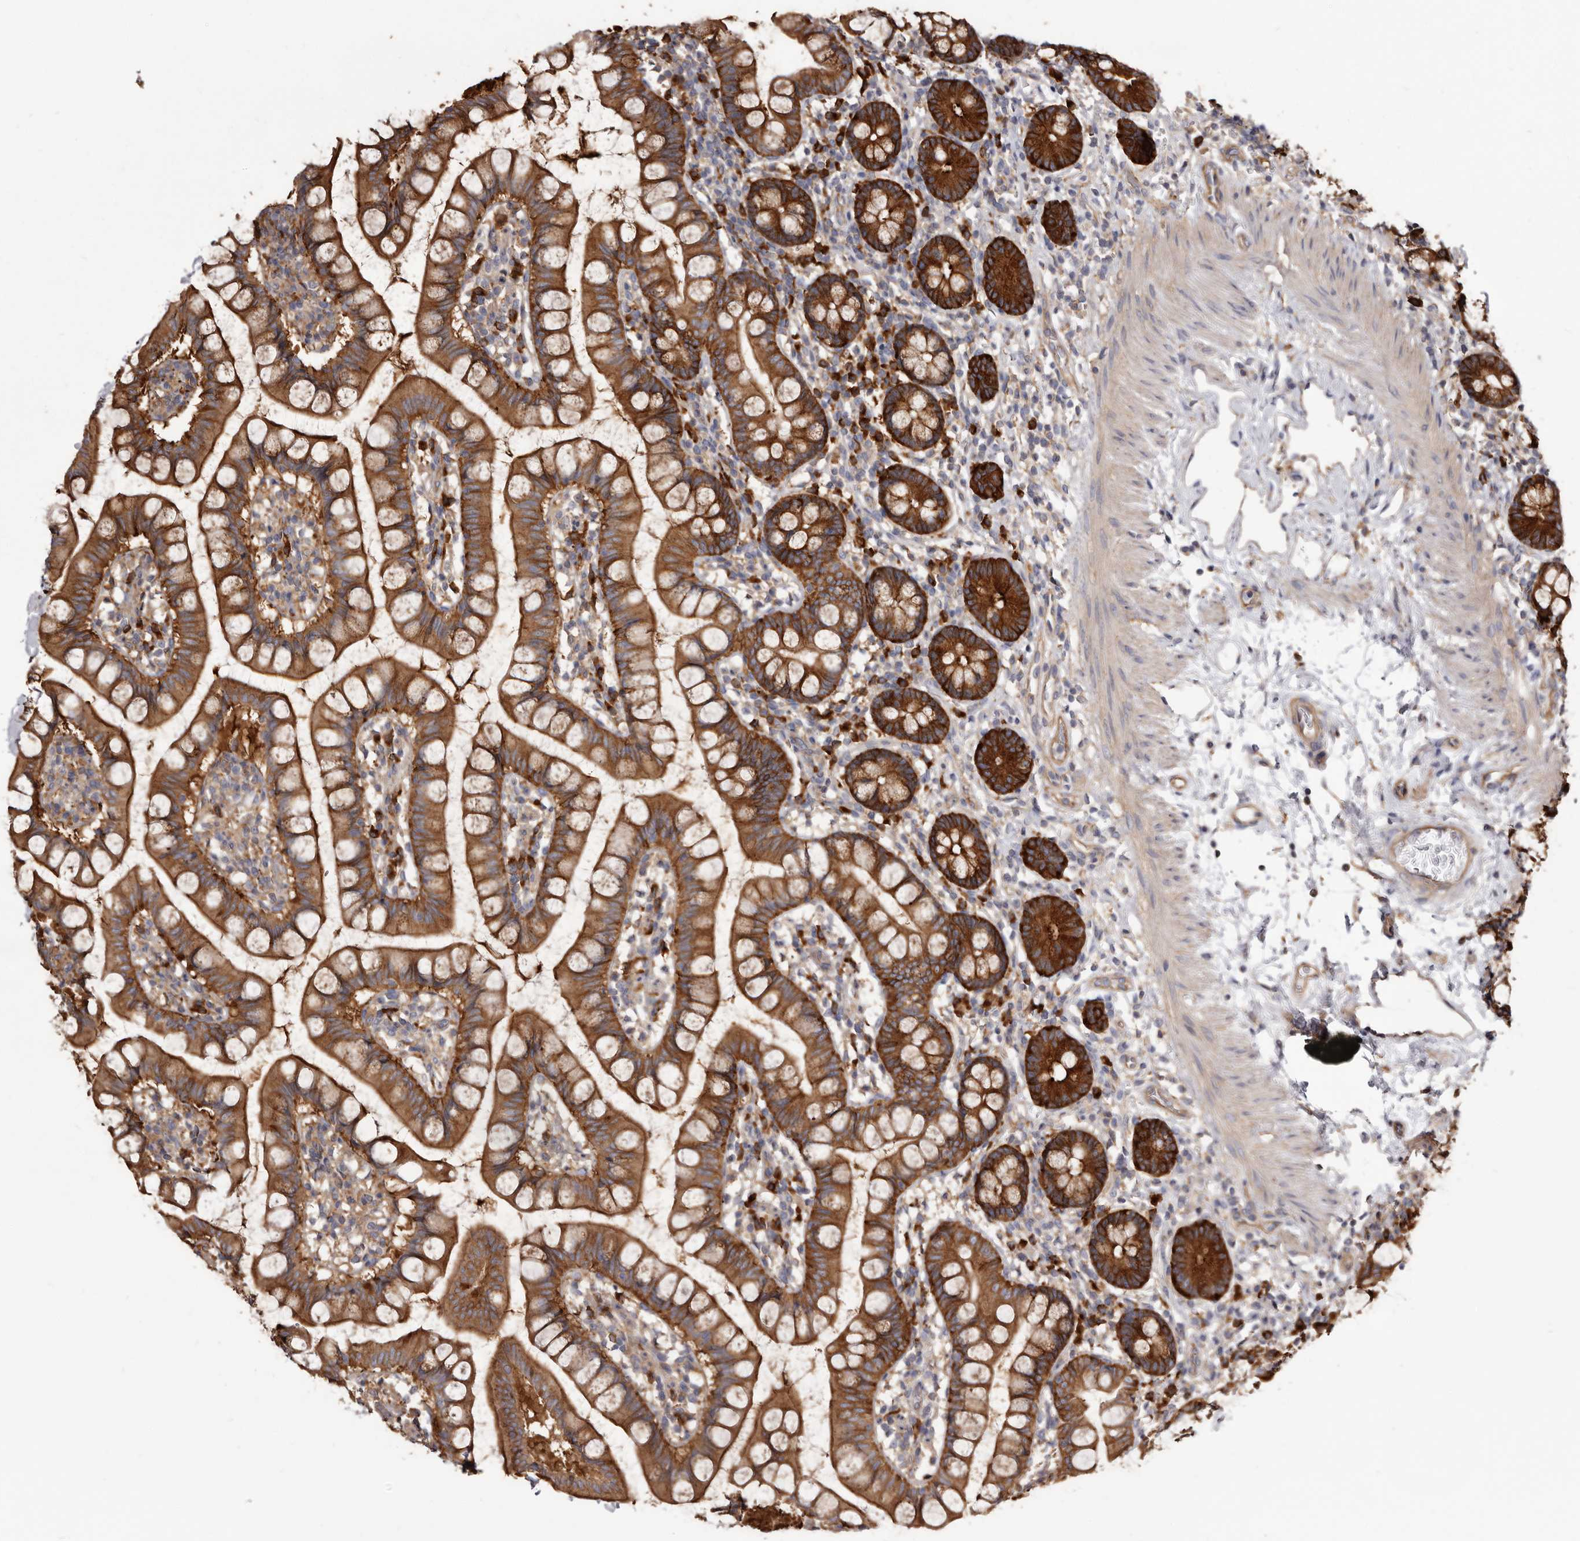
{"staining": {"intensity": "strong", "quantity": ">75%", "location": "cytoplasmic/membranous"}, "tissue": "small intestine", "cell_type": "Glandular cells", "image_type": "normal", "snomed": [{"axis": "morphology", "description": "Normal tissue, NOS"}, {"axis": "topography", "description": "Small intestine"}], "caption": "Glandular cells show high levels of strong cytoplasmic/membranous staining in approximately >75% of cells in benign human small intestine.", "gene": "TPD52", "patient": {"sex": "female", "age": 84}}